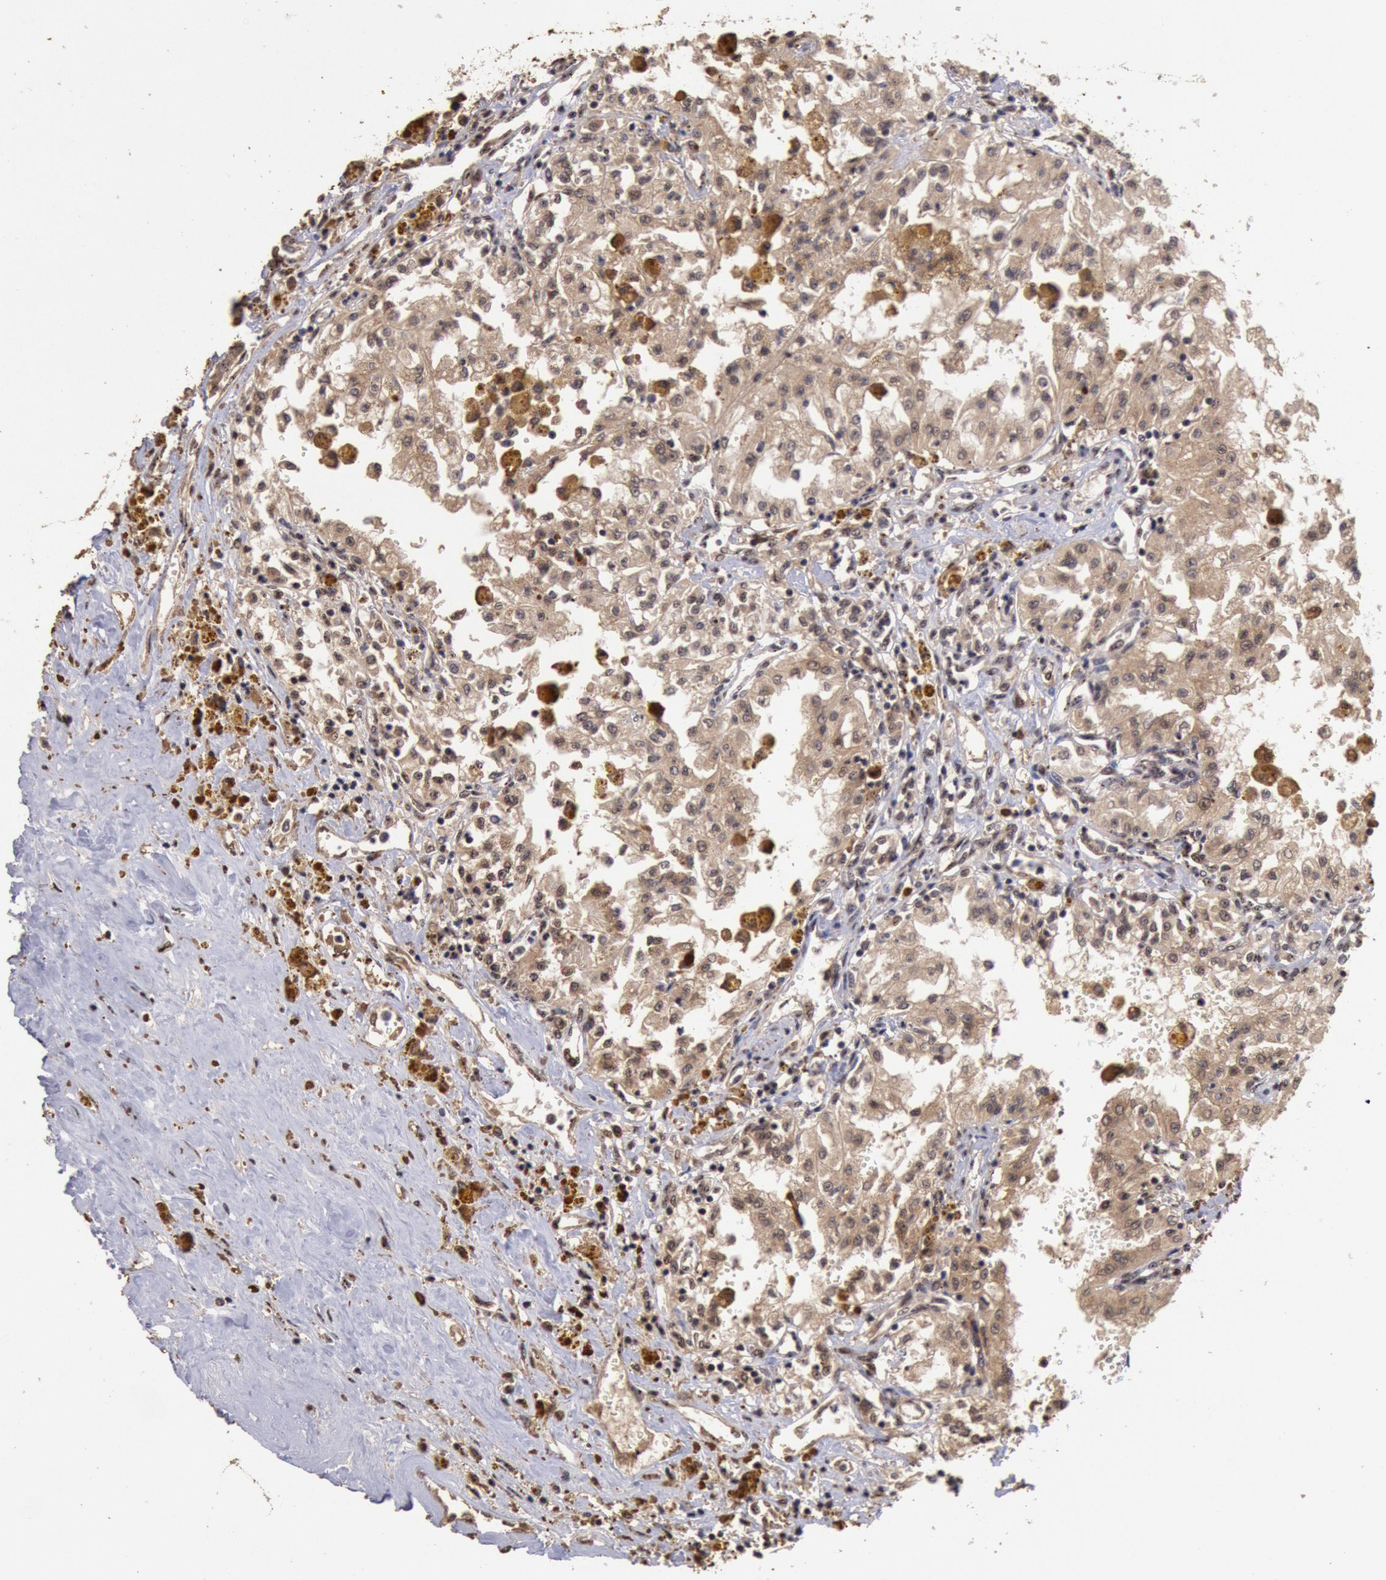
{"staining": {"intensity": "weak", "quantity": ">75%", "location": "cytoplasmic/membranous"}, "tissue": "renal cancer", "cell_type": "Tumor cells", "image_type": "cancer", "snomed": [{"axis": "morphology", "description": "Adenocarcinoma, NOS"}, {"axis": "topography", "description": "Kidney"}], "caption": "IHC (DAB (3,3'-diaminobenzidine)) staining of human renal cancer (adenocarcinoma) reveals weak cytoplasmic/membranous protein staining in approximately >75% of tumor cells. The protein of interest is shown in brown color, while the nuclei are stained blue.", "gene": "STX17", "patient": {"sex": "male", "age": 78}}